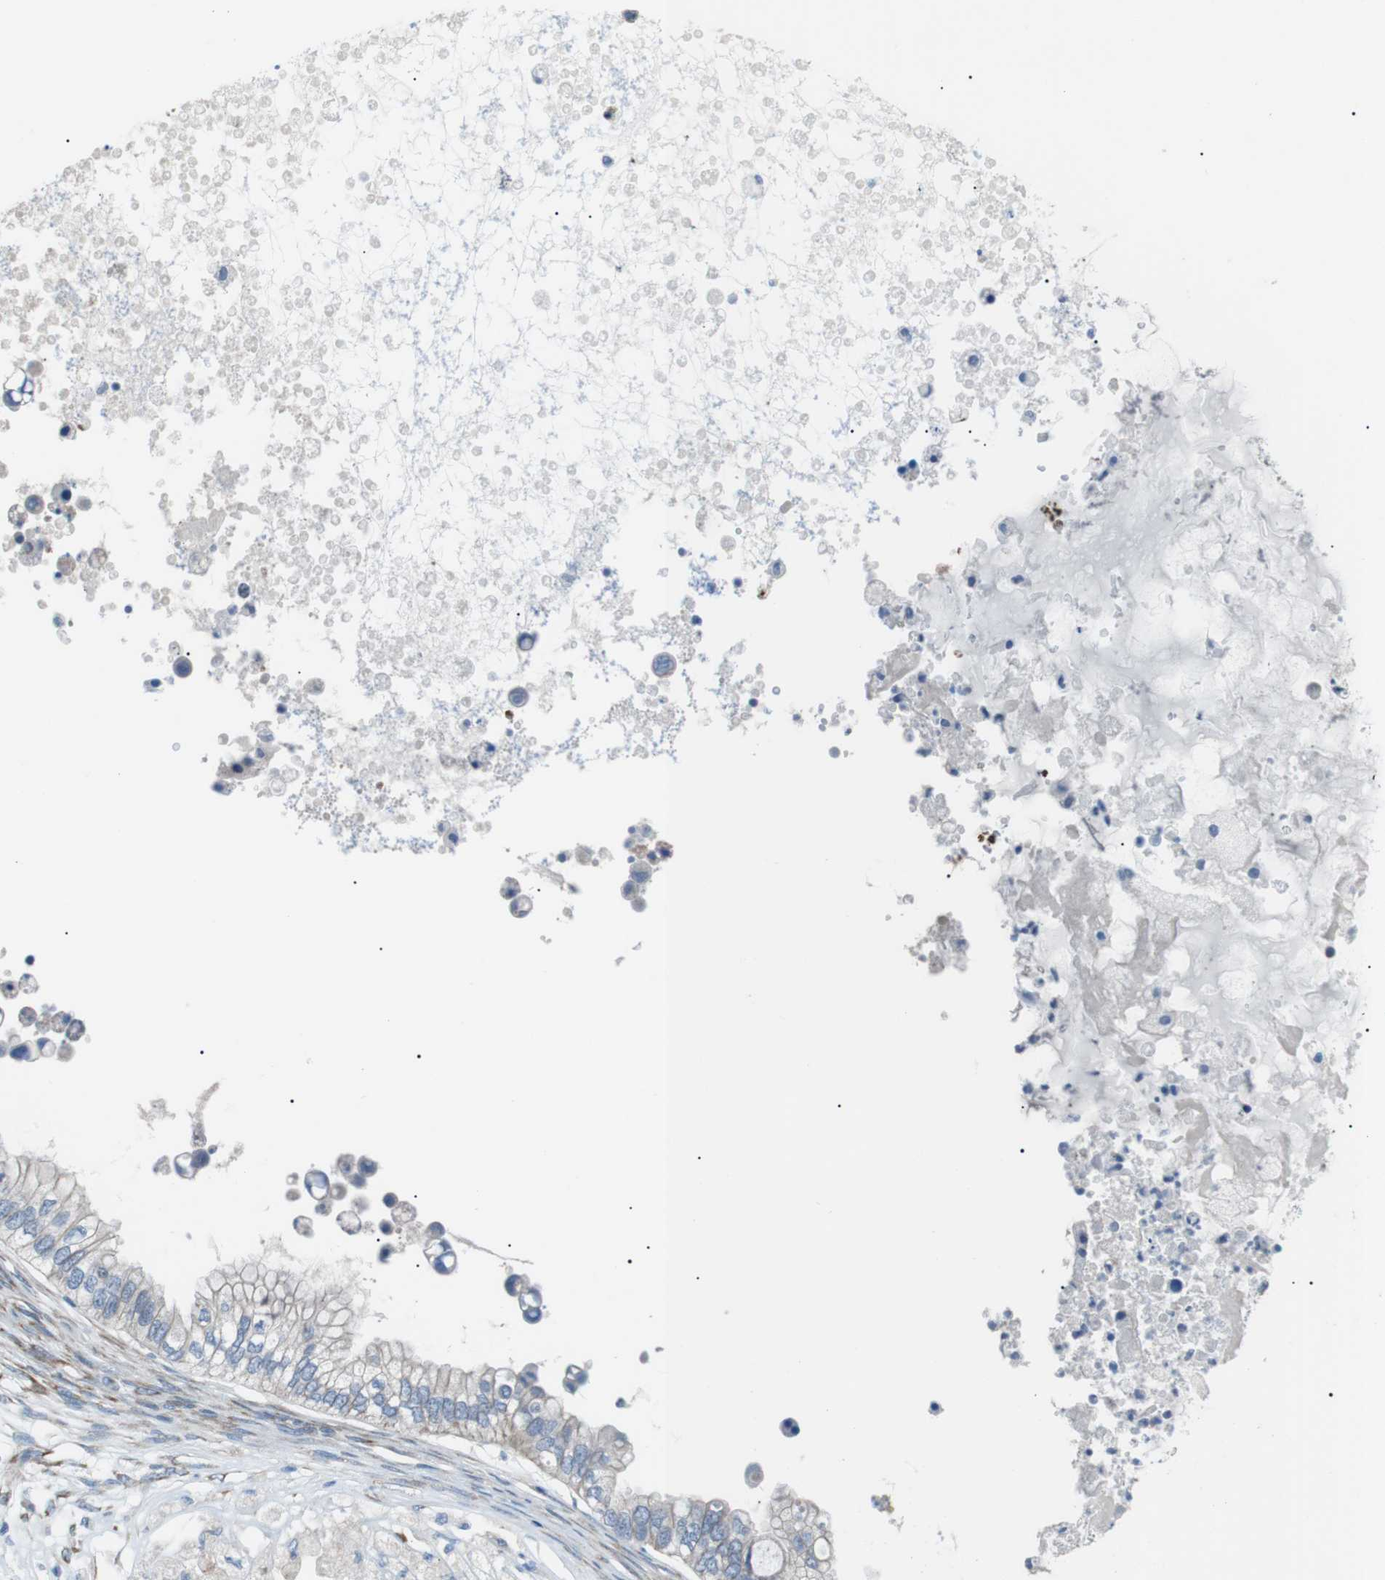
{"staining": {"intensity": "negative", "quantity": "none", "location": "none"}, "tissue": "ovarian cancer", "cell_type": "Tumor cells", "image_type": "cancer", "snomed": [{"axis": "morphology", "description": "Cystadenocarcinoma, mucinous, NOS"}, {"axis": "topography", "description": "Ovary"}], "caption": "Human ovarian cancer stained for a protein using immunohistochemistry displays no expression in tumor cells.", "gene": "MTARC2", "patient": {"sex": "female", "age": 80}}